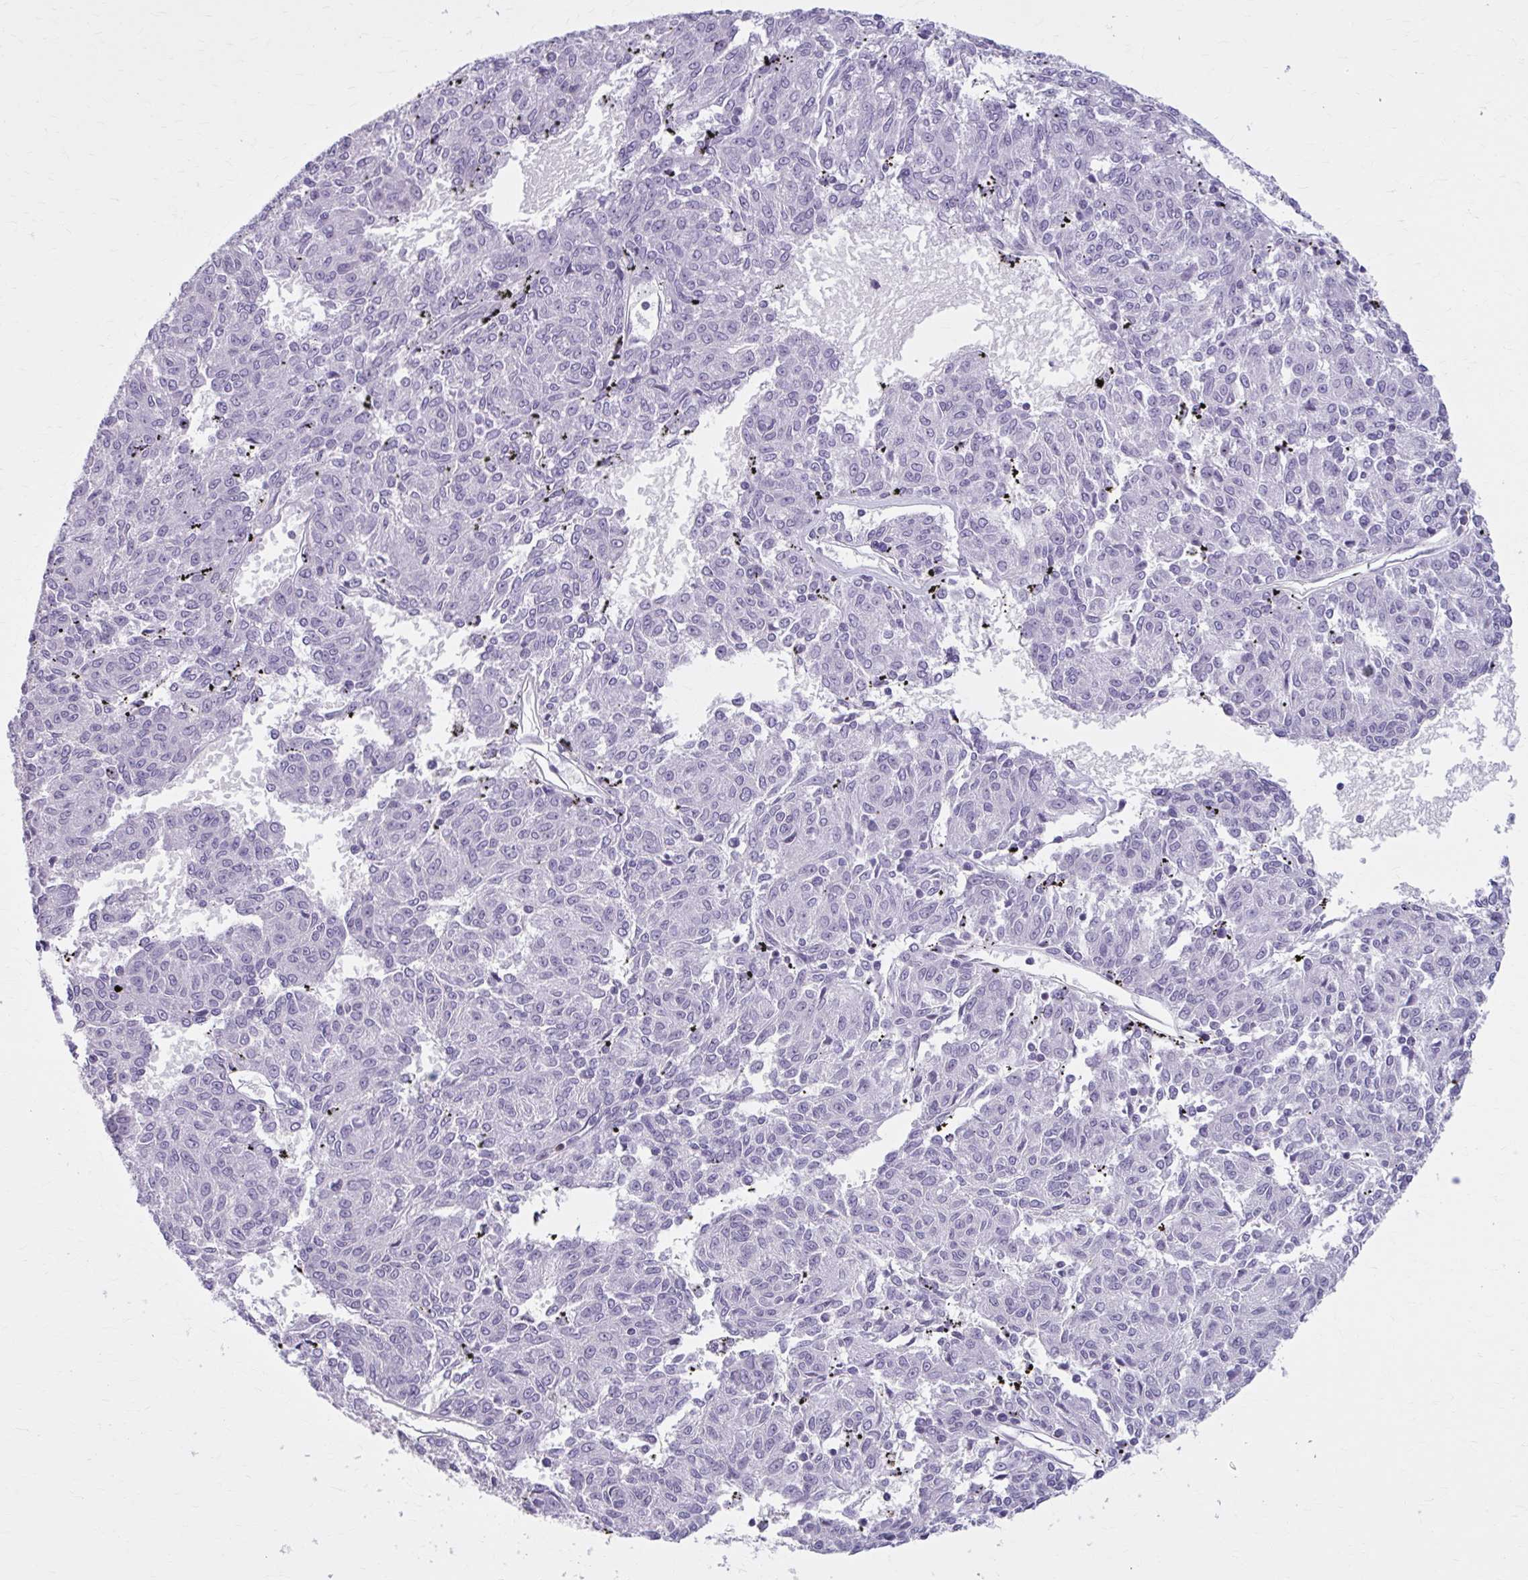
{"staining": {"intensity": "negative", "quantity": "none", "location": "none"}, "tissue": "melanoma", "cell_type": "Tumor cells", "image_type": "cancer", "snomed": [{"axis": "morphology", "description": "Malignant melanoma, NOS"}, {"axis": "topography", "description": "Skin"}], "caption": "IHC of human malignant melanoma demonstrates no positivity in tumor cells. Nuclei are stained in blue.", "gene": "OR4B1", "patient": {"sex": "female", "age": 72}}